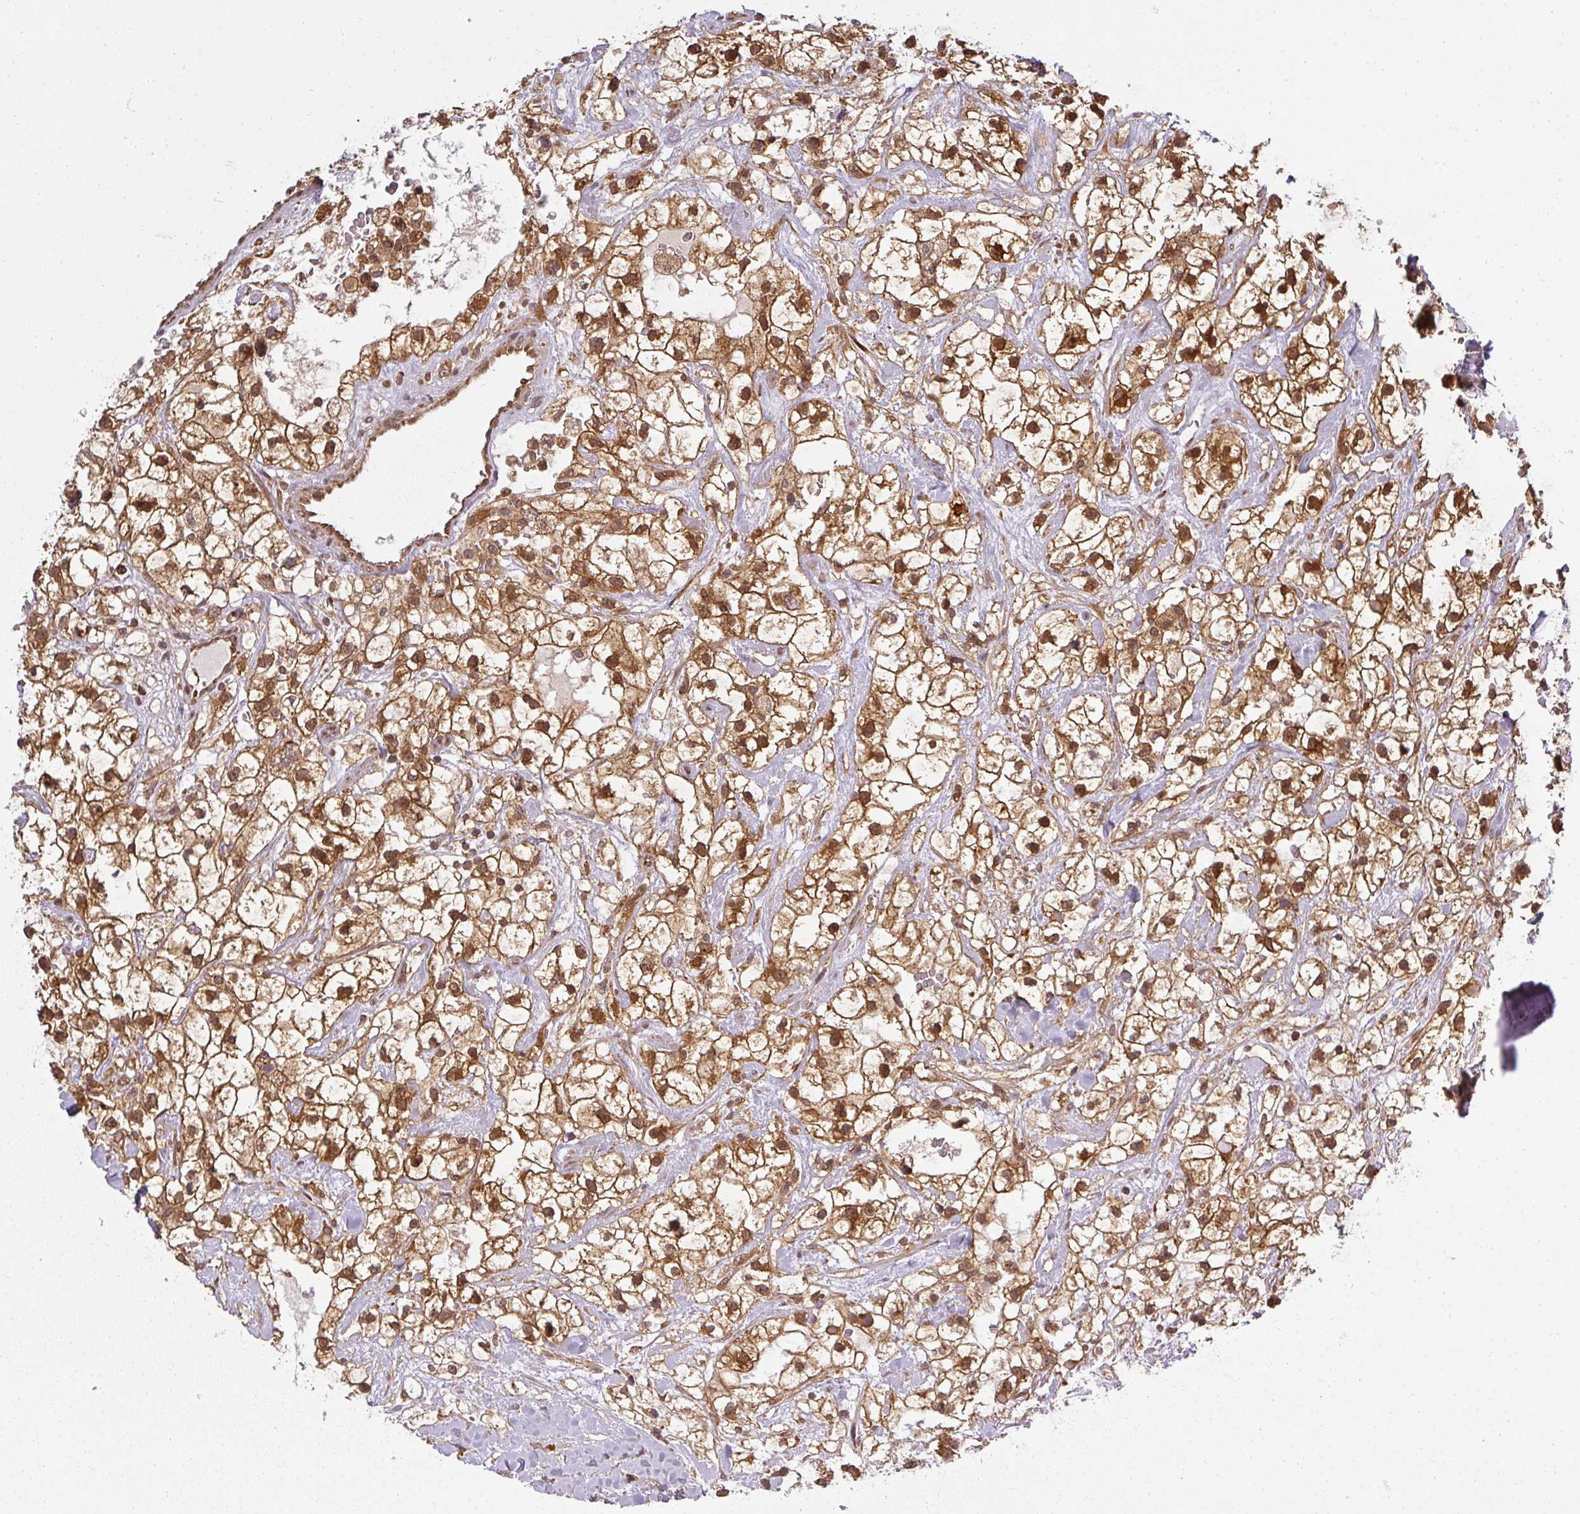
{"staining": {"intensity": "moderate", "quantity": ">75%", "location": "cytoplasmic/membranous,nuclear"}, "tissue": "renal cancer", "cell_type": "Tumor cells", "image_type": "cancer", "snomed": [{"axis": "morphology", "description": "Adenocarcinoma, NOS"}, {"axis": "topography", "description": "Kidney"}], "caption": "The micrograph exhibits immunohistochemical staining of adenocarcinoma (renal). There is moderate cytoplasmic/membranous and nuclear positivity is seen in approximately >75% of tumor cells.", "gene": "PPP6R3", "patient": {"sex": "male", "age": 59}}